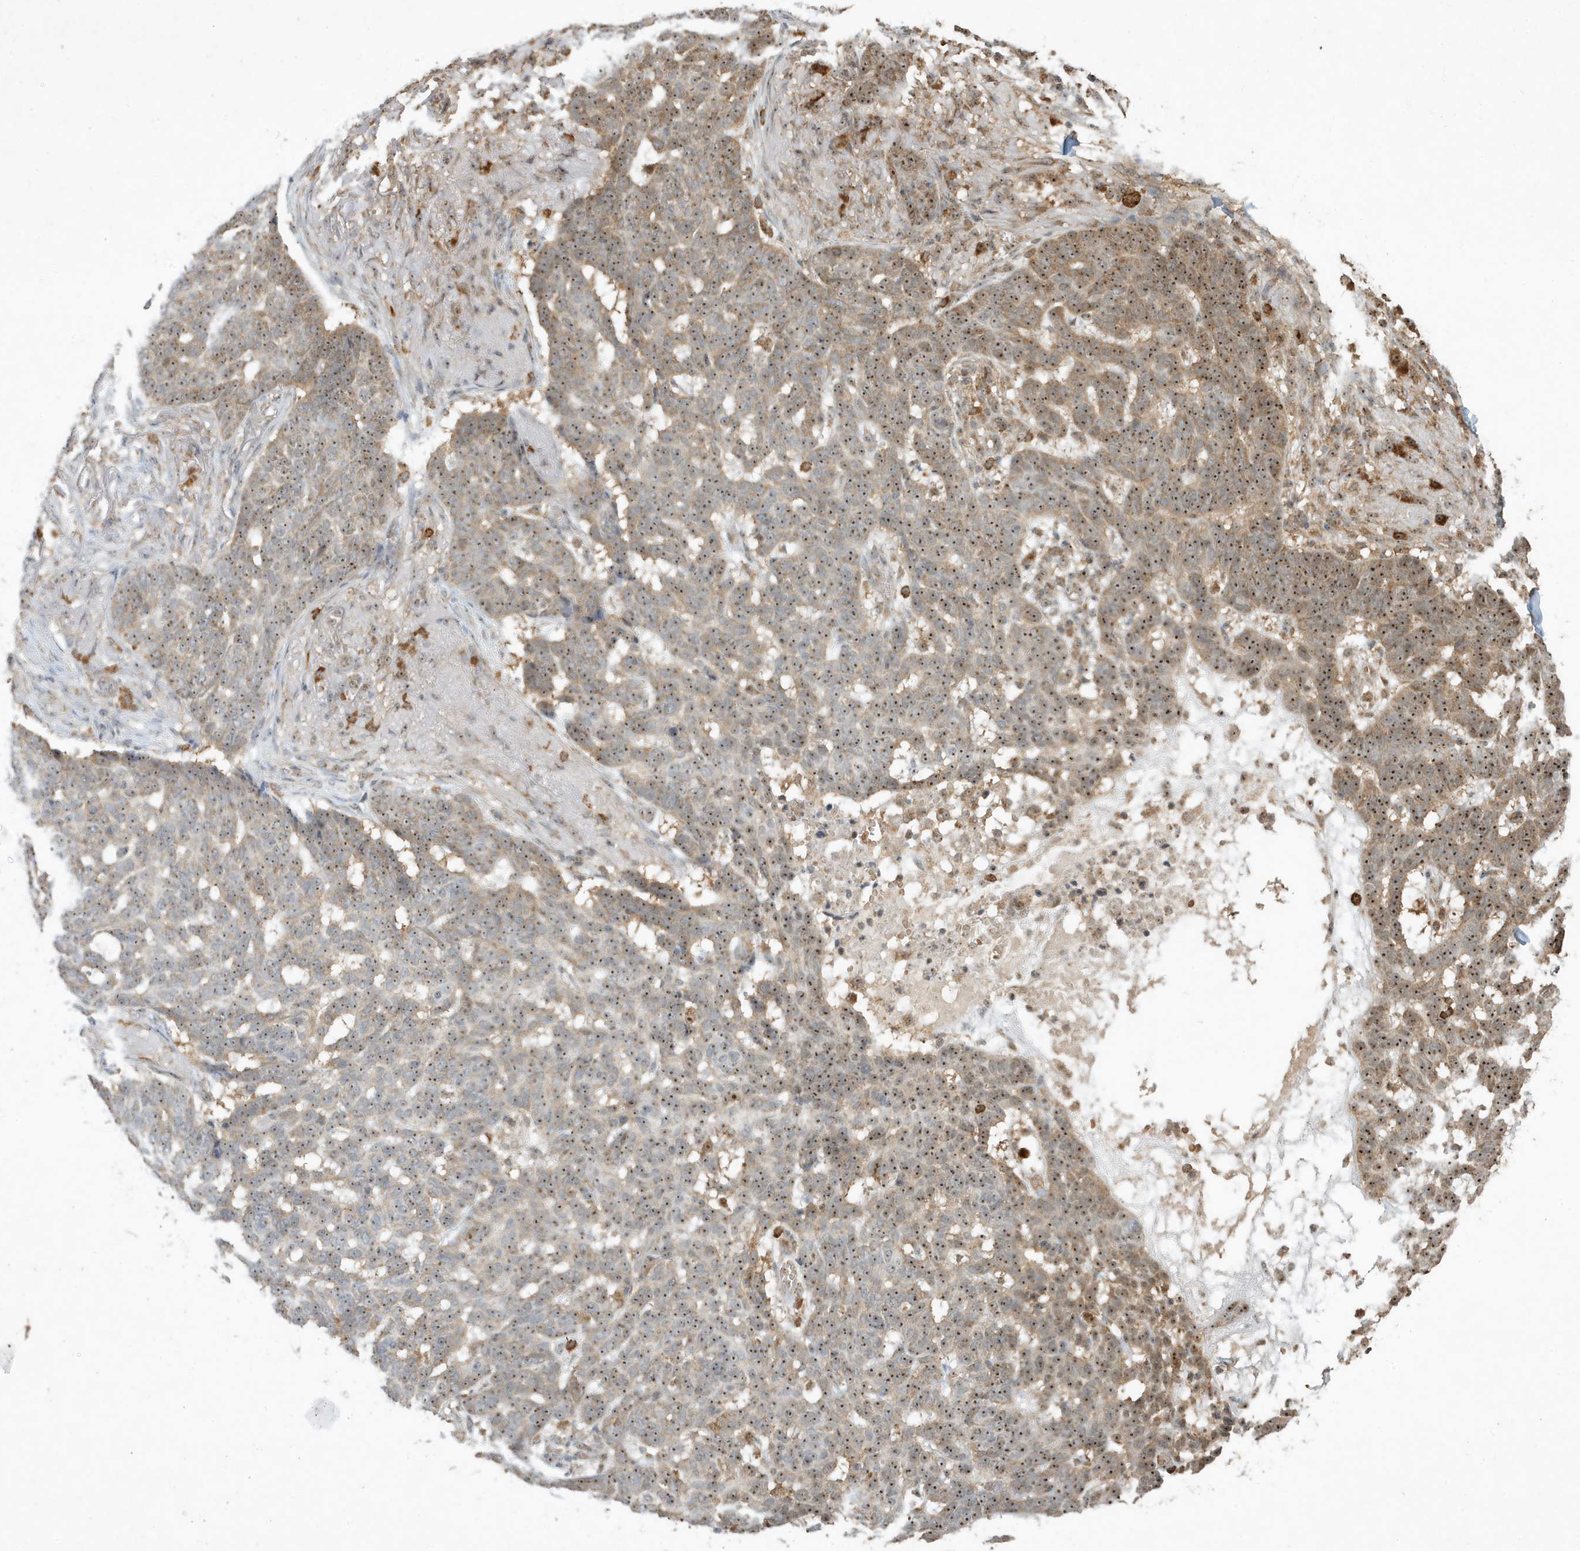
{"staining": {"intensity": "strong", "quantity": "25%-75%", "location": "cytoplasmic/membranous,nuclear"}, "tissue": "skin cancer", "cell_type": "Tumor cells", "image_type": "cancer", "snomed": [{"axis": "morphology", "description": "Basal cell carcinoma"}, {"axis": "topography", "description": "Skin"}], "caption": "Protein staining exhibits strong cytoplasmic/membranous and nuclear staining in approximately 25%-75% of tumor cells in skin cancer (basal cell carcinoma).", "gene": "ABCB9", "patient": {"sex": "male", "age": 85}}